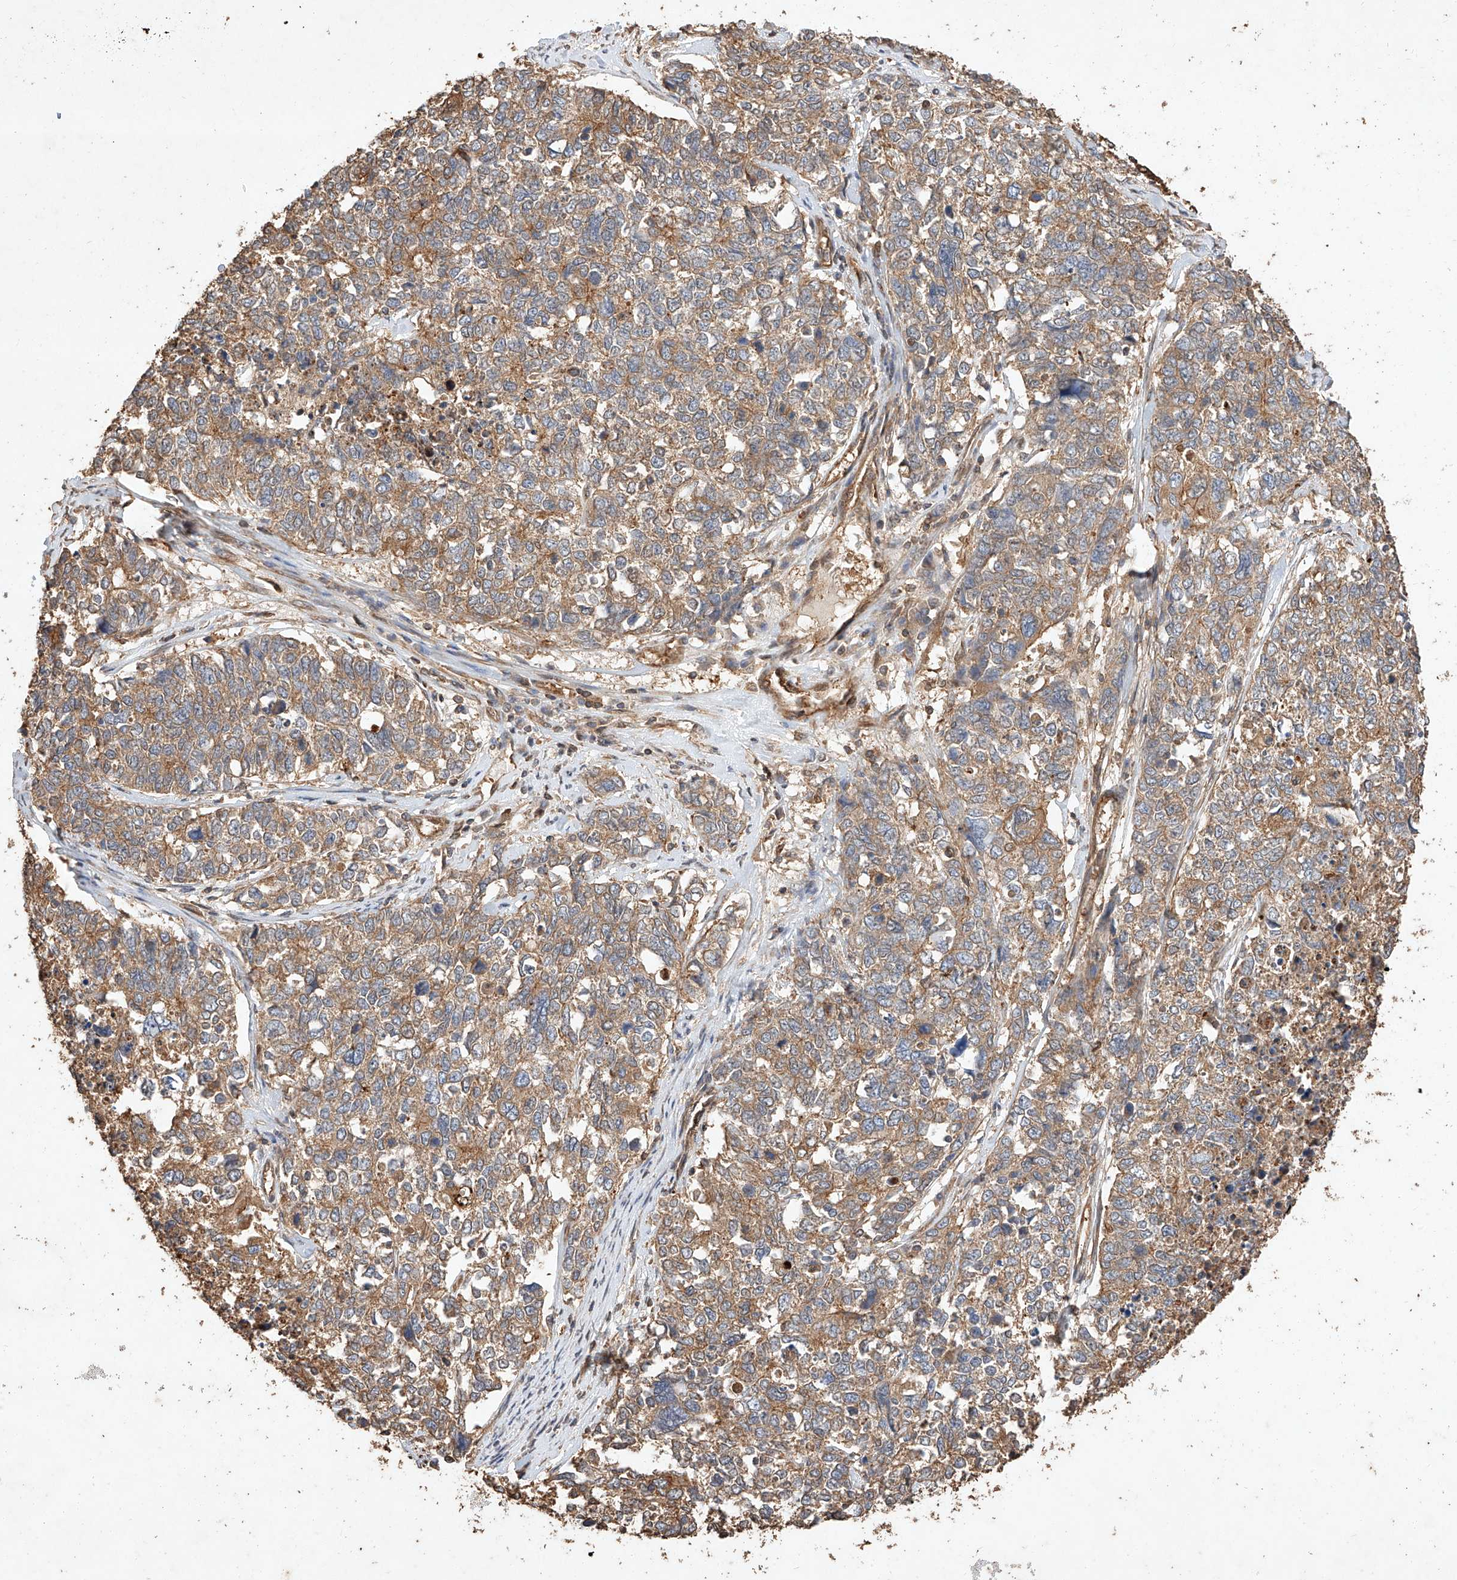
{"staining": {"intensity": "moderate", "quantity": ">75%", "location": "cytoplasmic/membranous"}, "tissue": "cervical cancer", "cell_type": "Tumor cells", "image_type": "cancer", "snomed": [{"axis": "morphology", "description": "Squamous cell carcinoma, NOS"}, {"axis": "topography", "description": "Cervix"}], "caption": "Immunohistochemical staining of human cervical squamous cell carcinoma demonstrates moderate cytoplasmic/membranous protein positivity in about >75% of tumor cells.", "gene": "GHDC", "patient": {"sex": "female", "age": 63}}